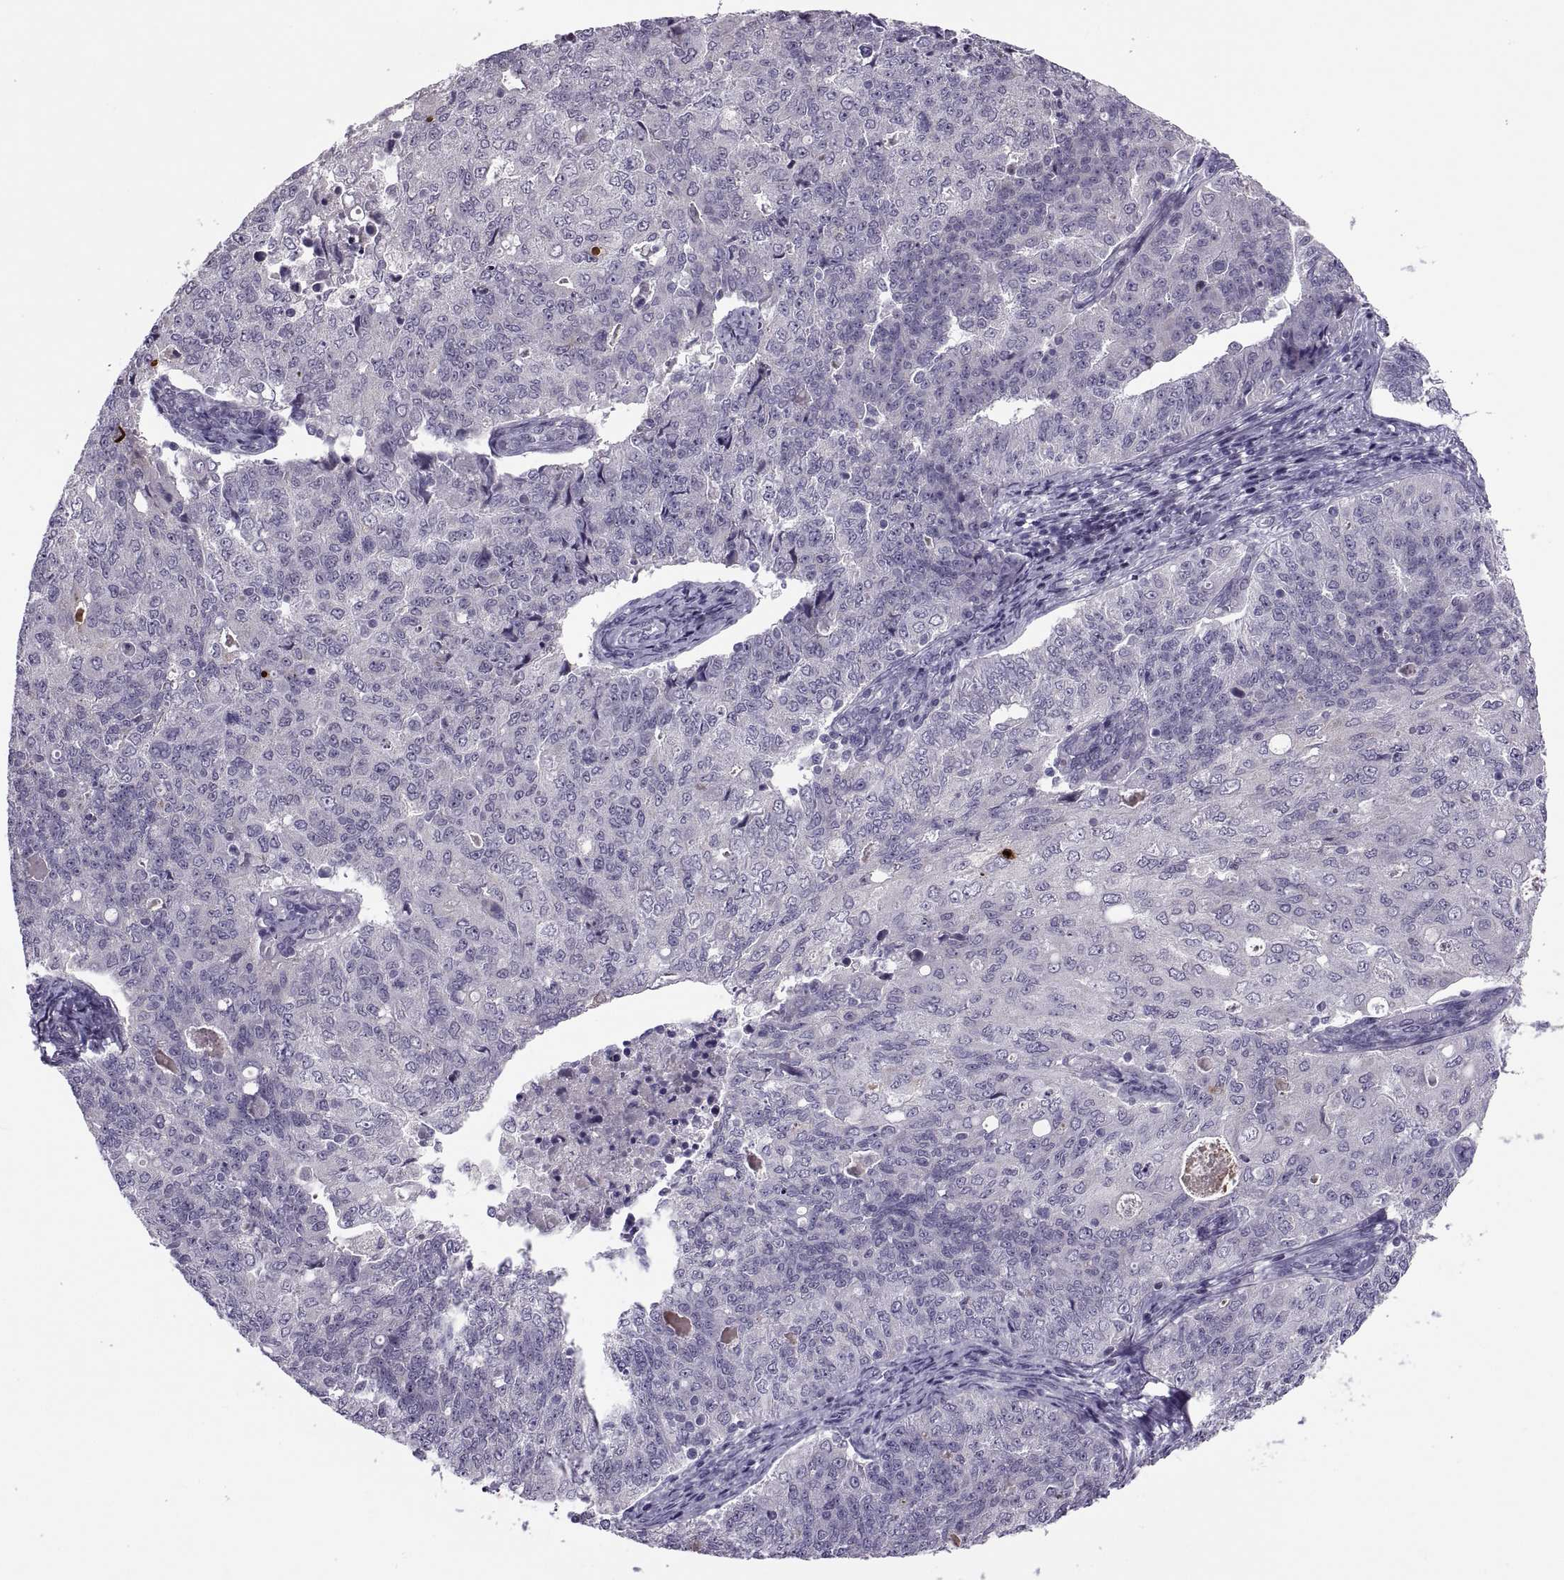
{"staining": {"intensity": "negative", "quantity": "none", "location": "none"}, "tissue": "endometrial cancer", "cell_type": "Tumor cells", "image_type": "cancer", "snomed": [{"axis": "morphology", "description": "Adenocarcinoma, NOS"}, {"axis": "topography", "description": "Endometrium"}], "caption": "Immunohistochemistry of human endometrial cancer exhibits no positivity in tumor cells.", "gene": "MAGEB1", "patient": {"sex": "female", "age": 43}}